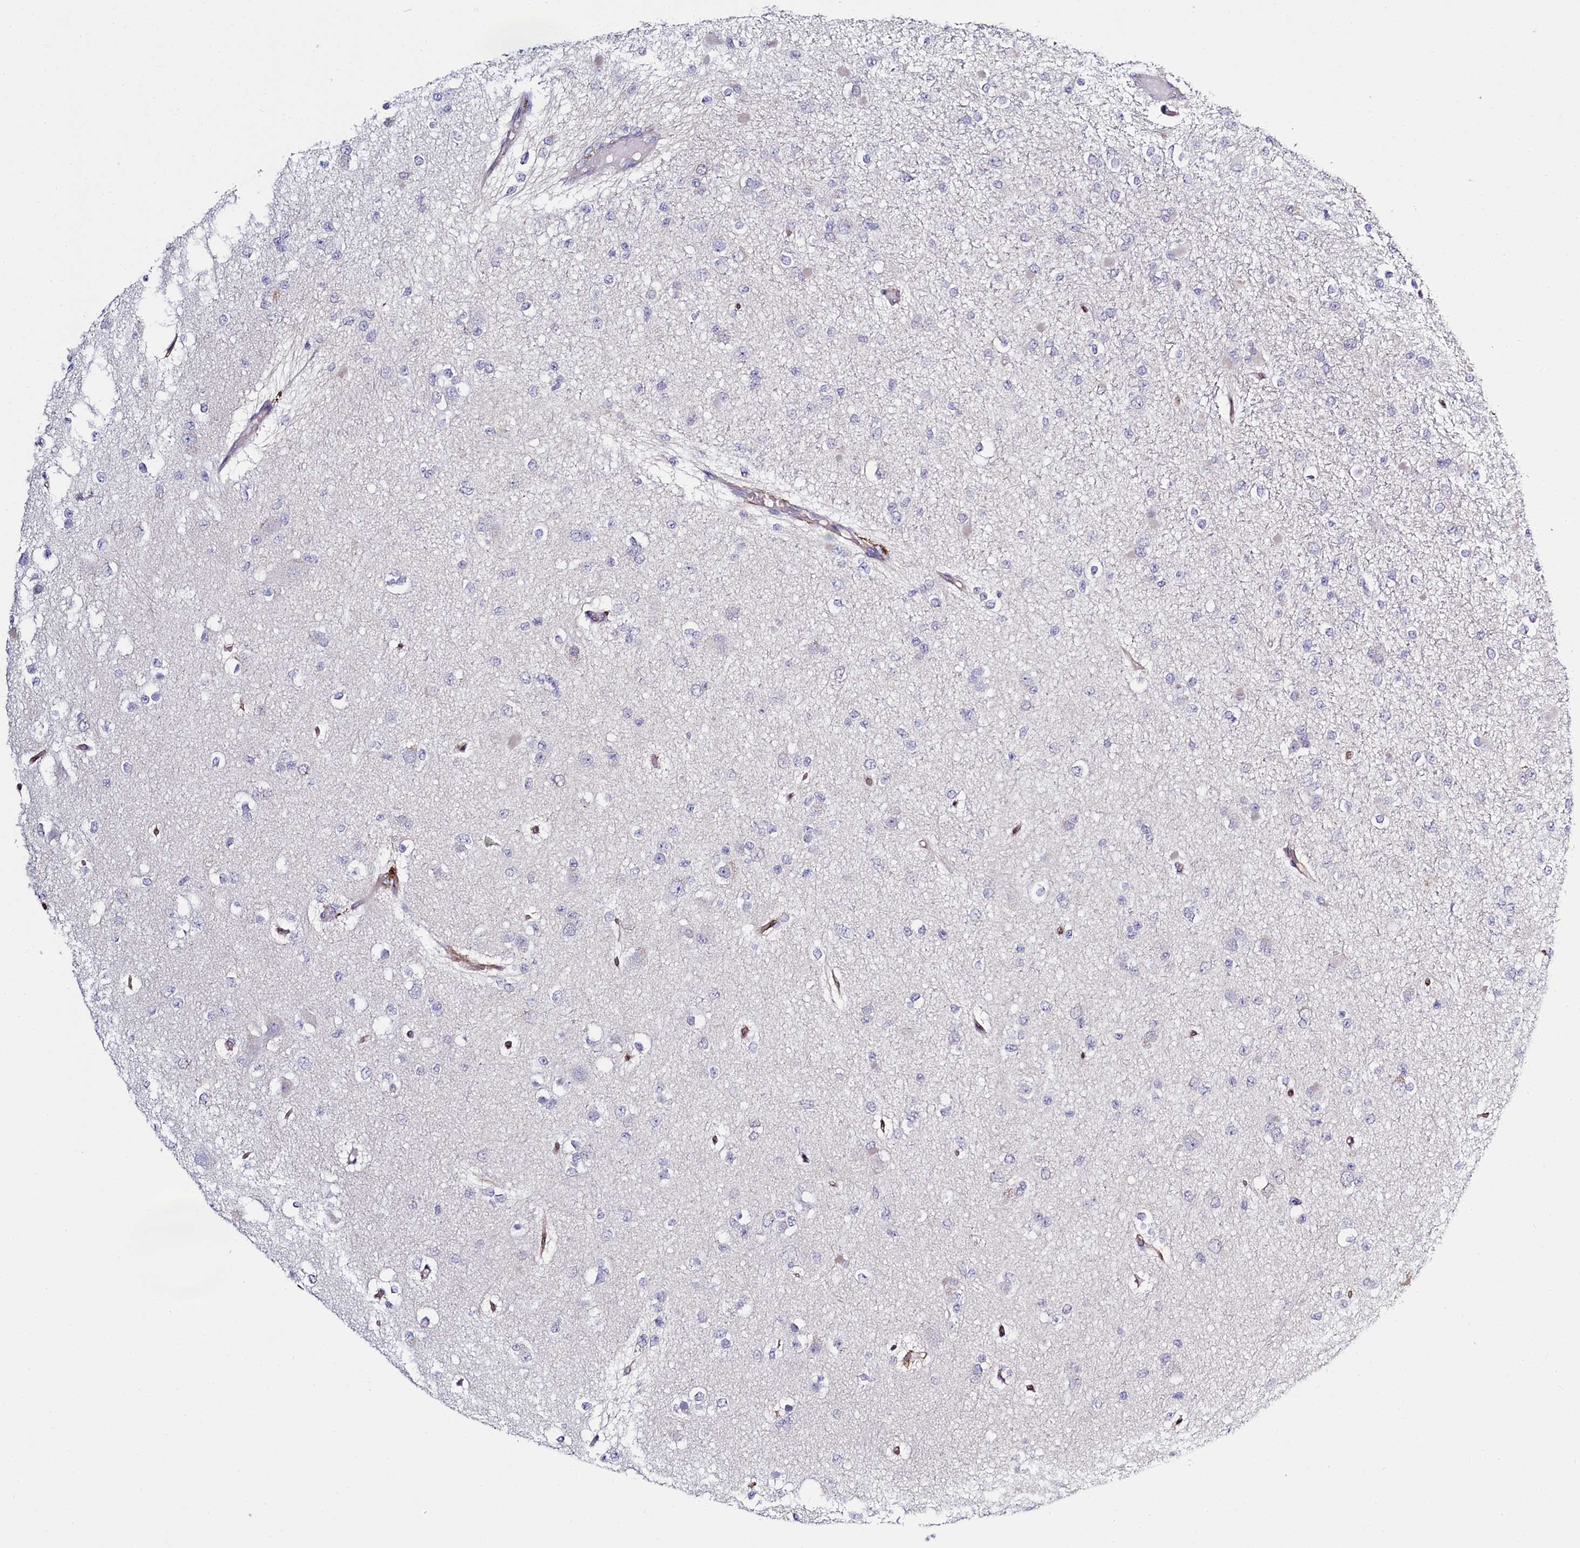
{"staining": {"intensity": "negative", "quantity": "none", "location": "none"}, "tissue": "glioma", "cell_type": "Tumor cells", "image_type": "cancer", "snomed": [{"axis": "morphology", "description": "Glioma, malignant, Low grade"}, {"axis": "topography", "description": "Brain"}], "caption": "Histopathology image shows no protein expression in tumor cells of low-grade glioma (malignant) tissue. (IHC, brightfield microscopy, high magnification).", "gene": "PDE6D", "patient": {"sex": "female", "age": 22}}